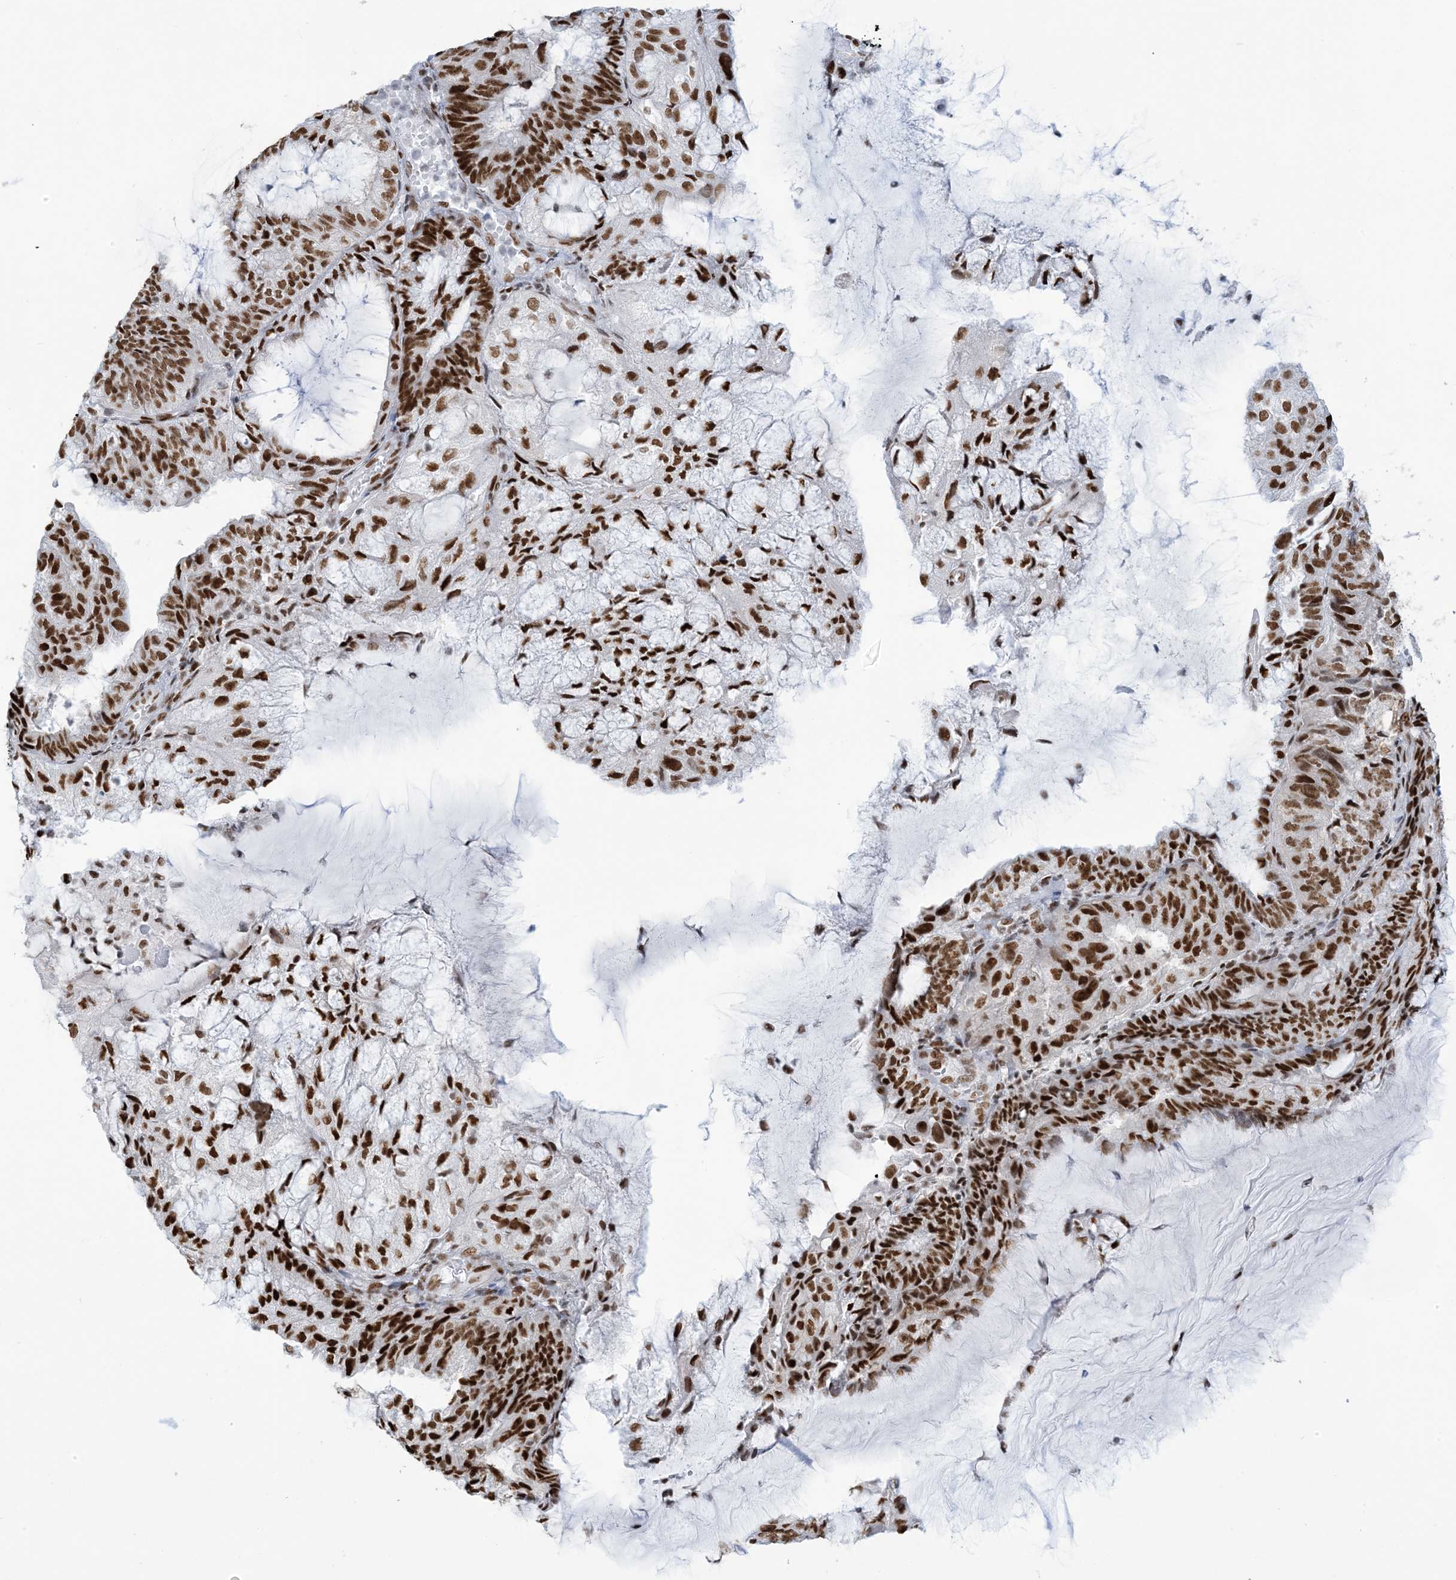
{"staining": {"intensity": "strong", "quantity": ">75%", "location": "nuclear"}, "tissue": "endometrial cancer", "cell_type": "Tumor cells", "image_type": "cancer", "snomed": [{"axis": "morphology", "description": "Adenocarcinoma, NOS"}, {"axis": "topography", "description": "Endometrium"}], "caption": "Immunohistochemical staining of human endometrial cancer shows high levels of strong nuclear expression in about >75% of tumor cells.", "gene": "STAG1", "patient": {"sex": "female", "age": 81}}